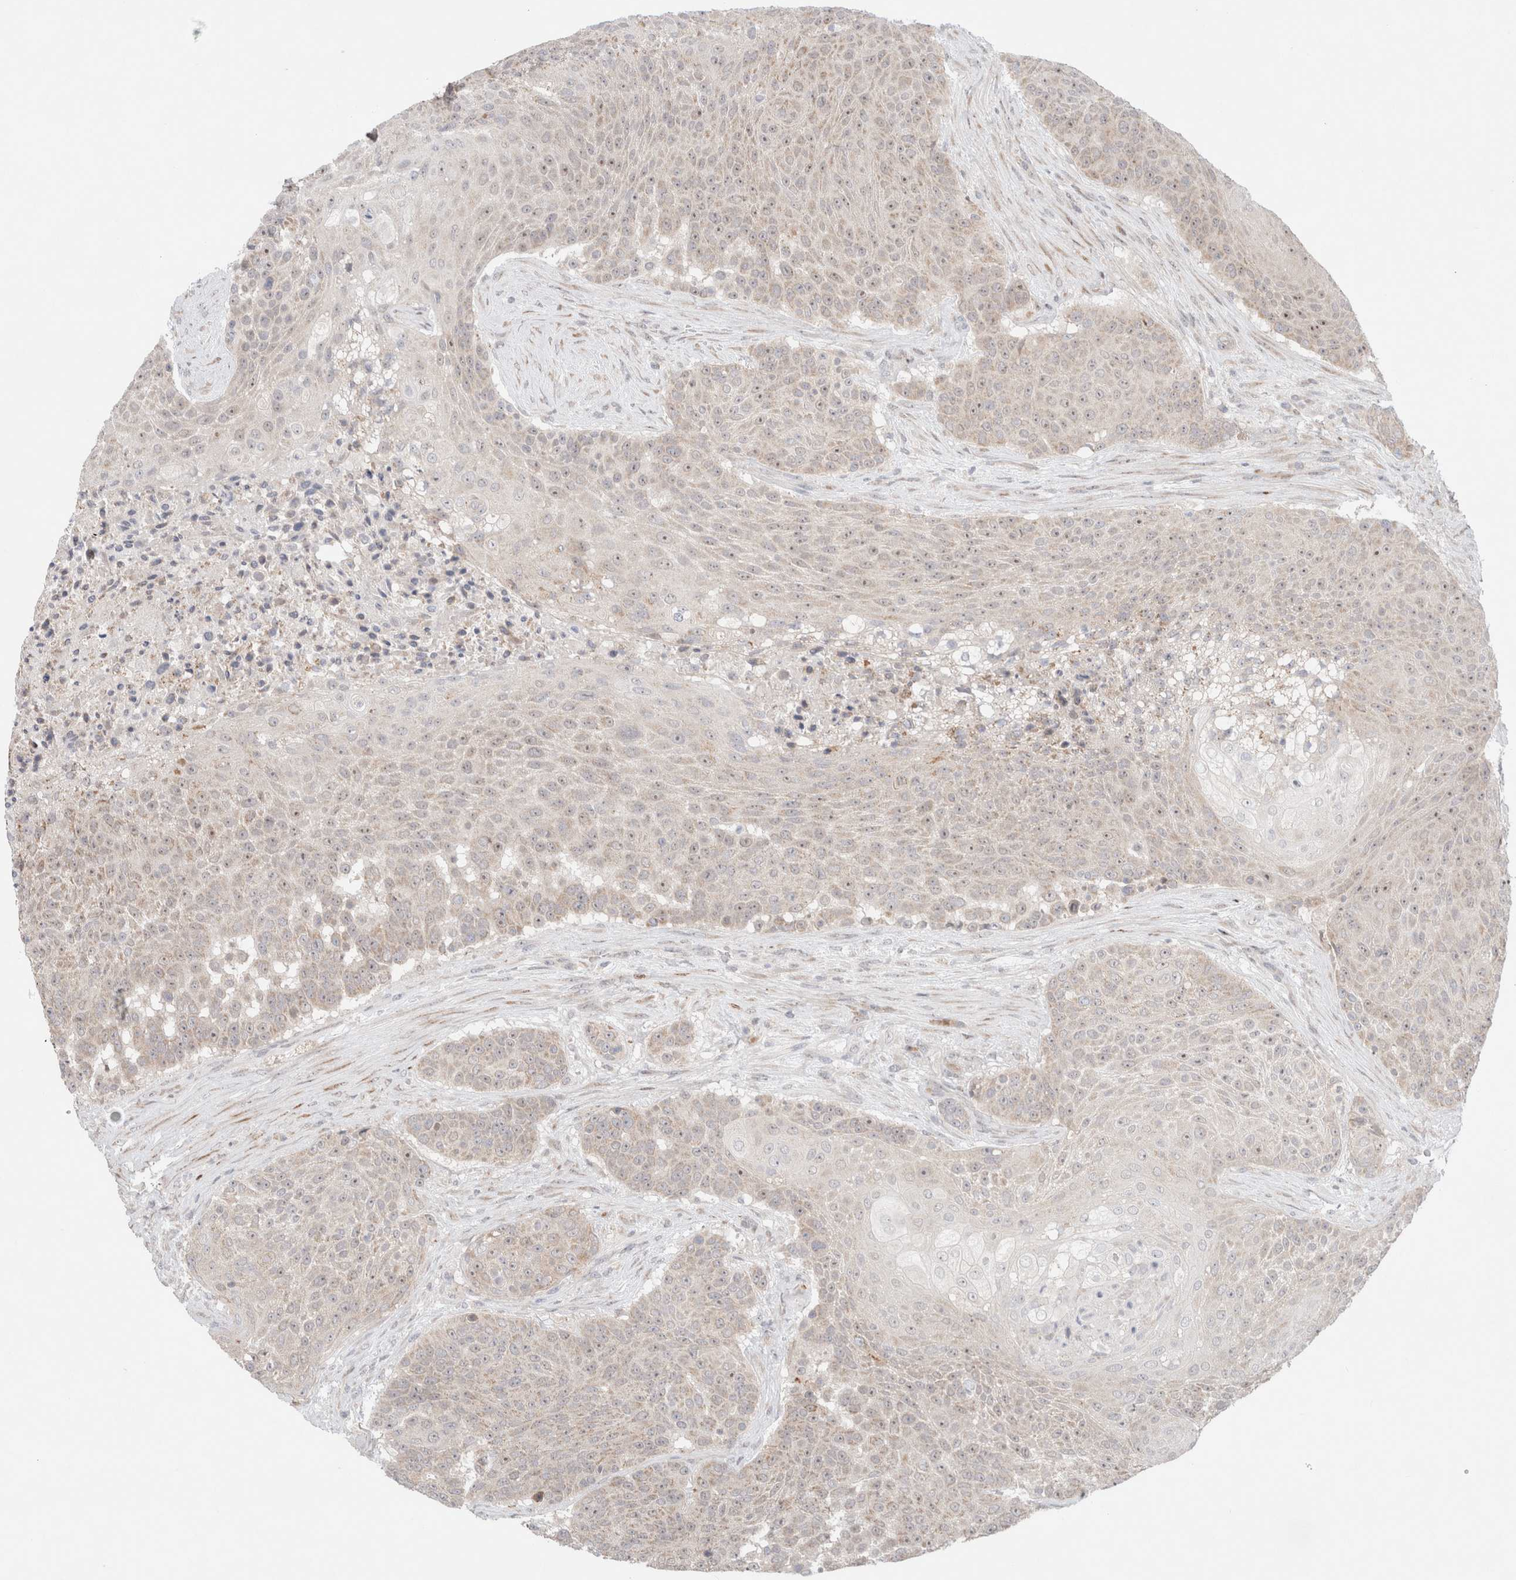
{"staining": {"intensity": "weak", "quantity": ">75%", "location": "nuclear"}, "tissue": "urothelial cancer", "cell_type": "Tumor cells", "image_type": "cancer", "snomed": [{"axis": "morphology", "description": "Urothelial carcinoma, High grade"}, {"axis": "topography", "description": "Urinary bladder"}], "caption": "A brown stain labels weak nuclear expression of a protein in human urothelial carcinoma (high-grade) tumor cells.", "gene": "ERI3", "patient": {"sex": "female", "age": 63}}